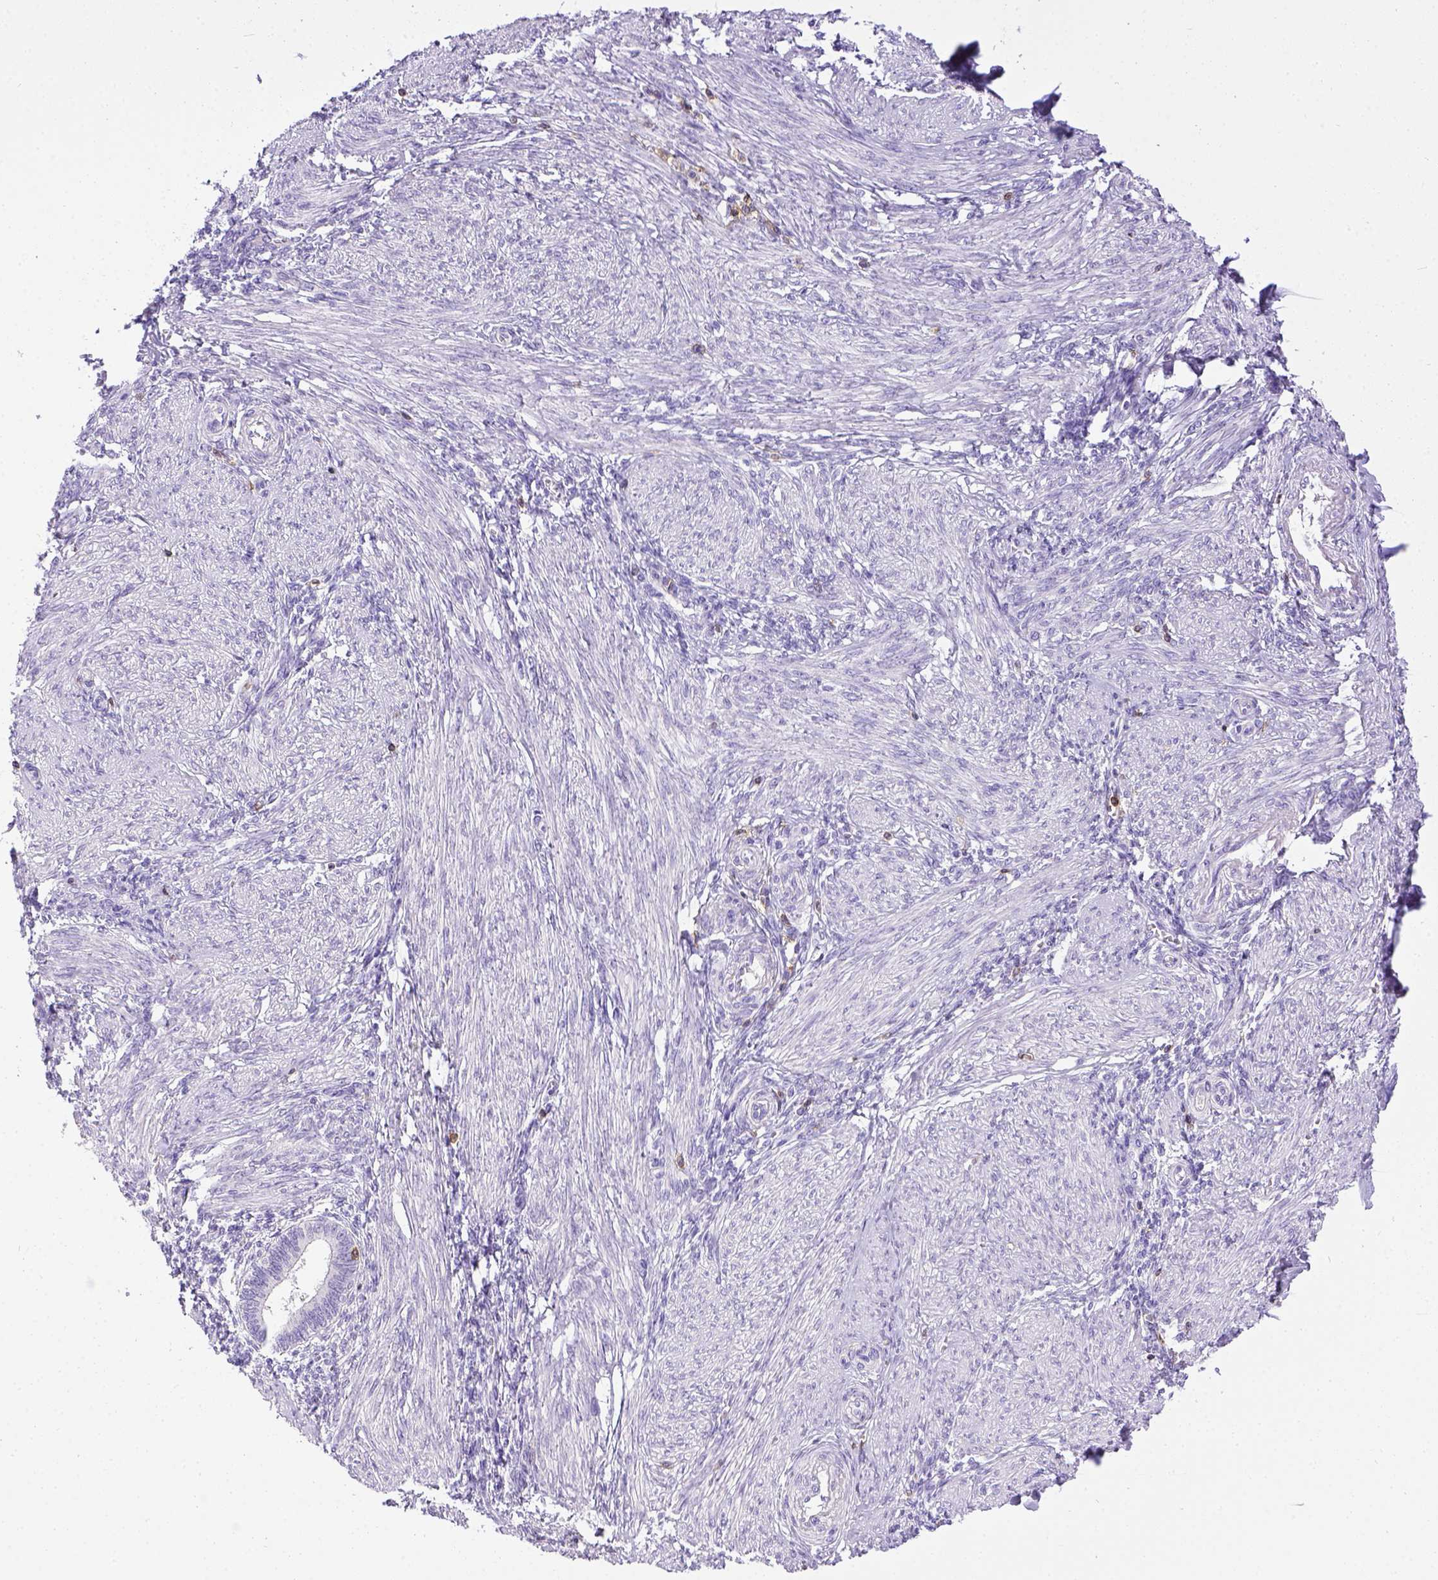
{"staining": {"intensity": "negative", "quantity": "none", "location": "none"}, "tissue": "endometrium", "cell_type": "Cells in endometrial stroma", "image_type": "normal", "snomed": [{"axis": "morphology", "description": "Normal tissue, NOS"}, {"axis": "topography", "description": "Endometrium"}], "caption": "Immunohistochemistry of normal human endometrium demonstrates no positivity in cells in endometrial stroma. (Brightfield microscopy of DAB immunohistochemistry (IHC) at high magnification).", "gene": "CD3E", "patient": {"sex": "female", "age": 42}}